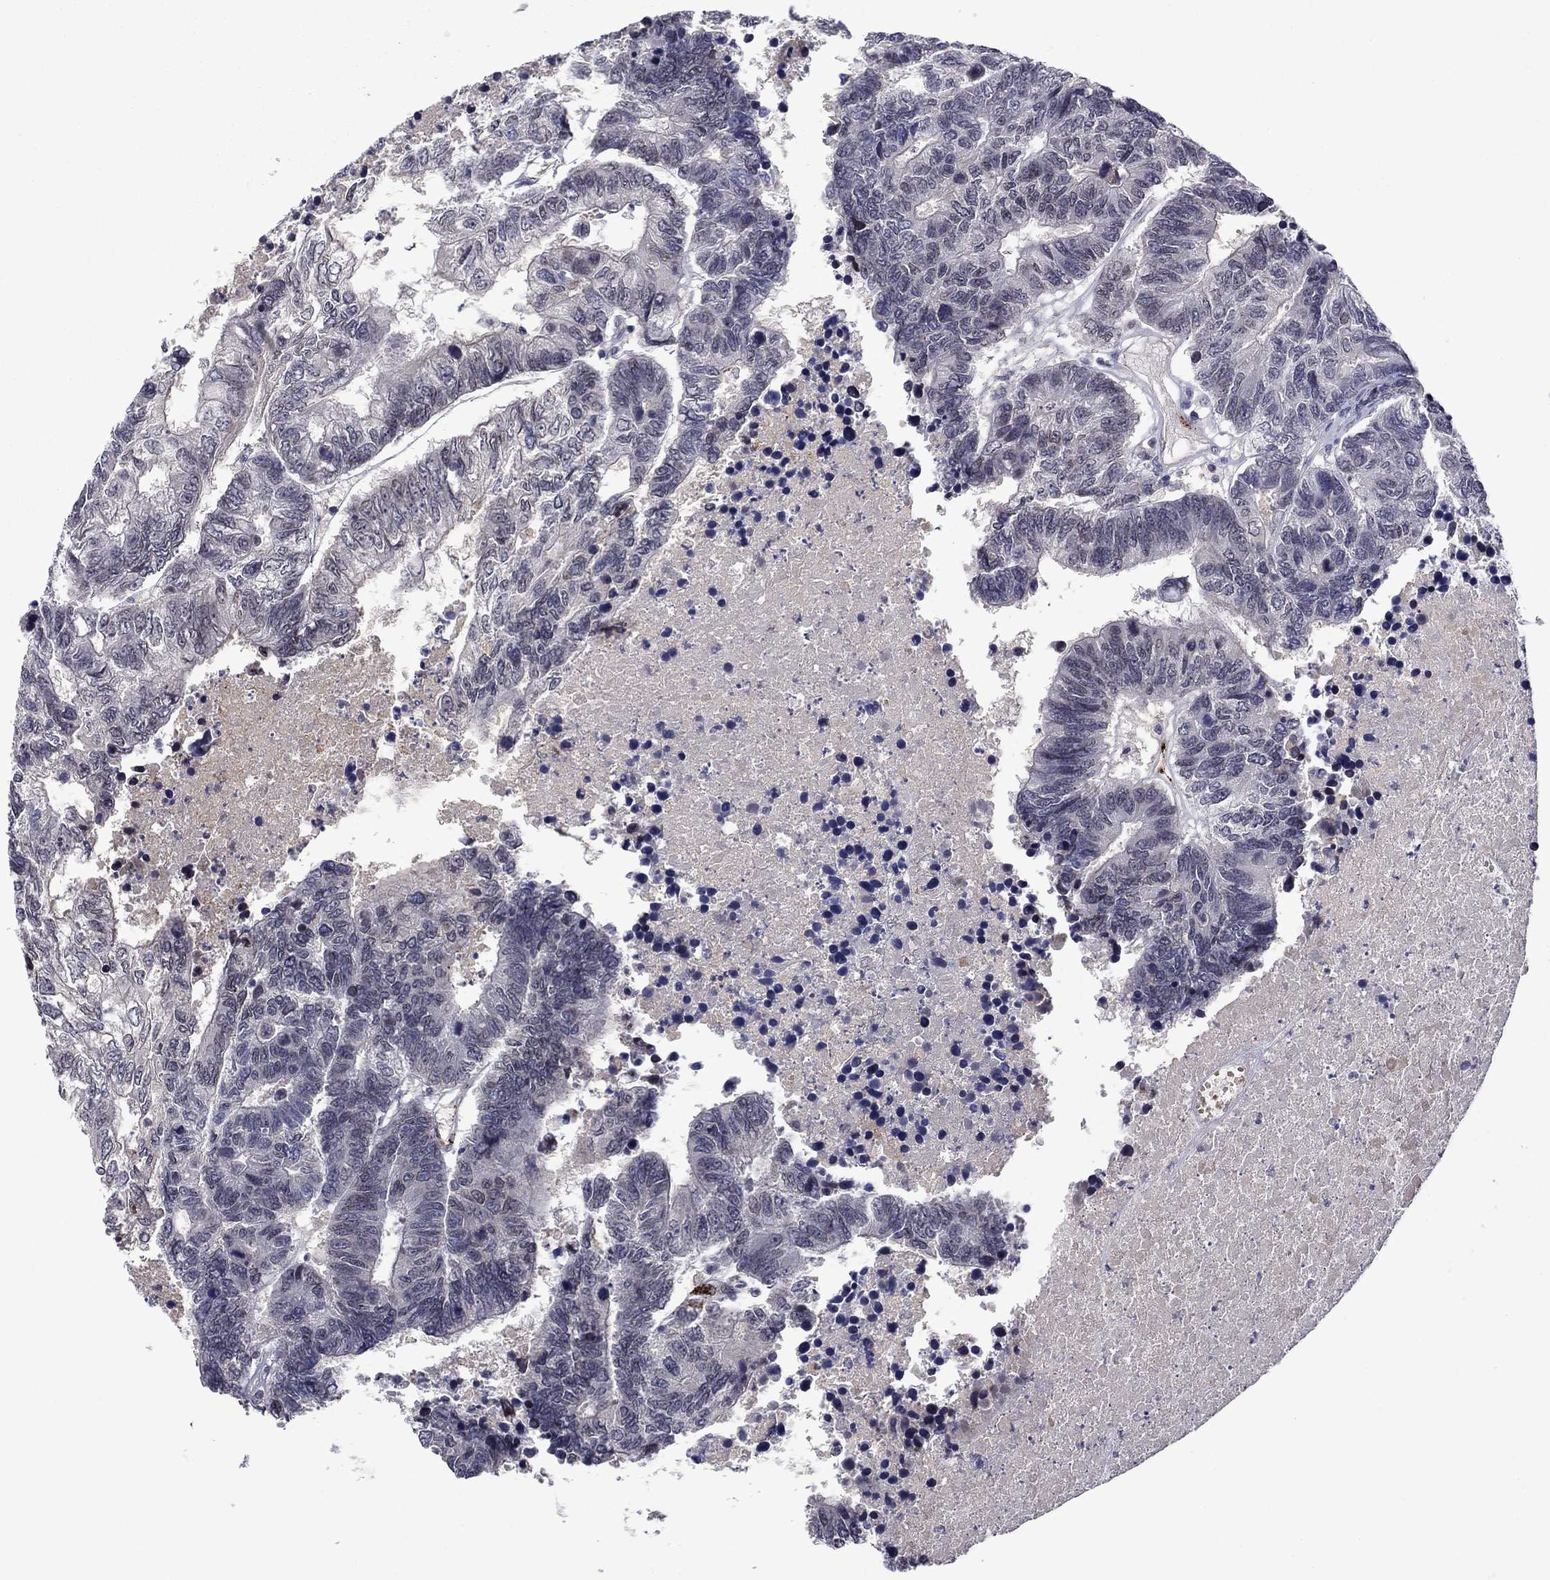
{"staining": {"intensity": "negative", "quantity": "none", "location": "none"}, "tissue": "colorectal cancer", "cell_type": "Tumor cells", "image_type": "cancer", "snomed": [{"axis": "morphology", "description": "Adenocarcinoma, NOS"}, {"axis": "topography", "description": "Colon"}], "caption": "Immunohistochemistry of human adenocarcinoma (colorectal) exhibits no positivity in tumor cells.", "gene": "SLITRK1", "patient": {"sex": "female", "age": 48}}